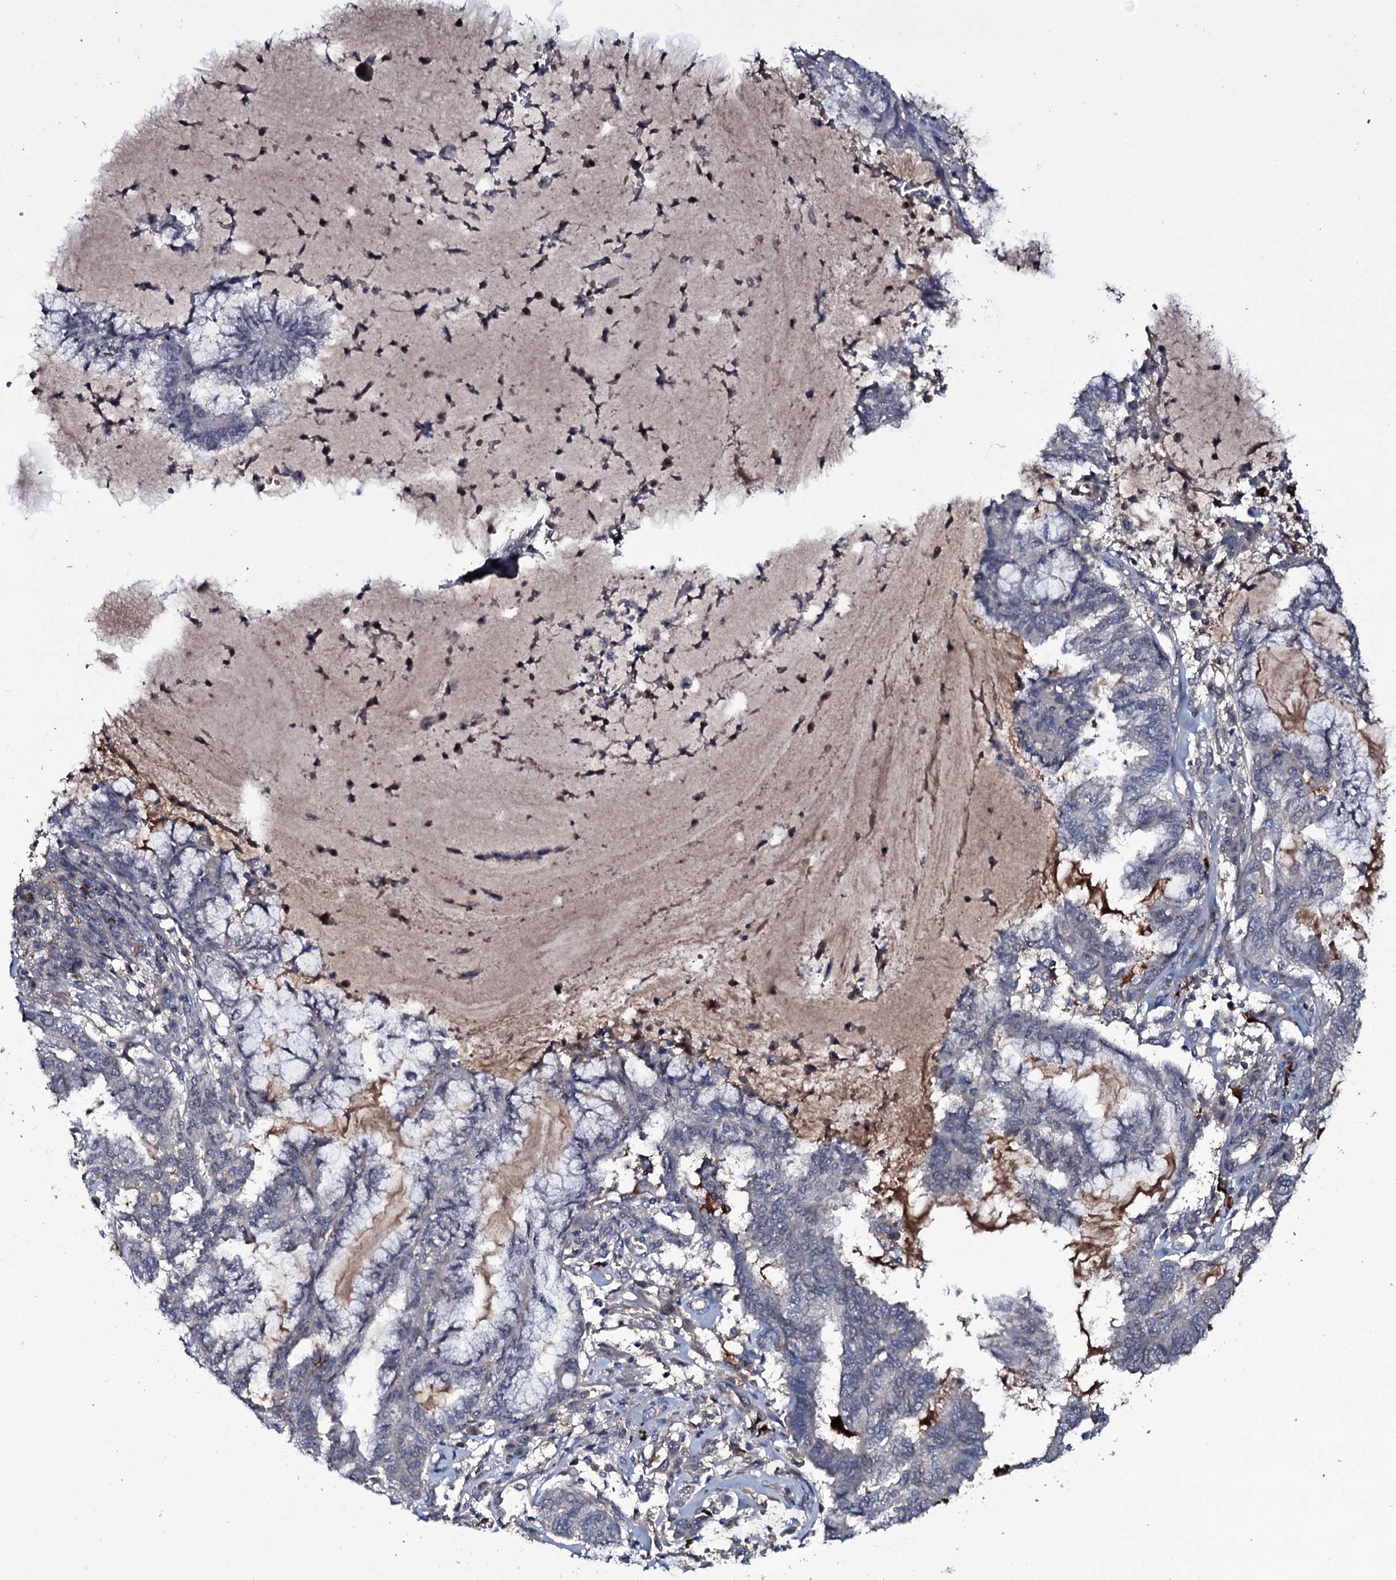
{"staining": {"intensity": "negative", "quantity": "none", "location": "none"}, "tissue": "endometrial cancer", "cell_type": "Tumor cells", "image_type": "cancer", "snomed": [{"axis": "morphology", "description": "Adenocarcinoma, NOS"}, {"axis": "topography", "description": "Endometrium"}], "caption": "DAB immunohistochemical staining of human endometrial adenocarcinoma demonstrates no significant expression in tumor cells.", "gene": "LYG2", "patient": {"sex": "female", "age": 86}}